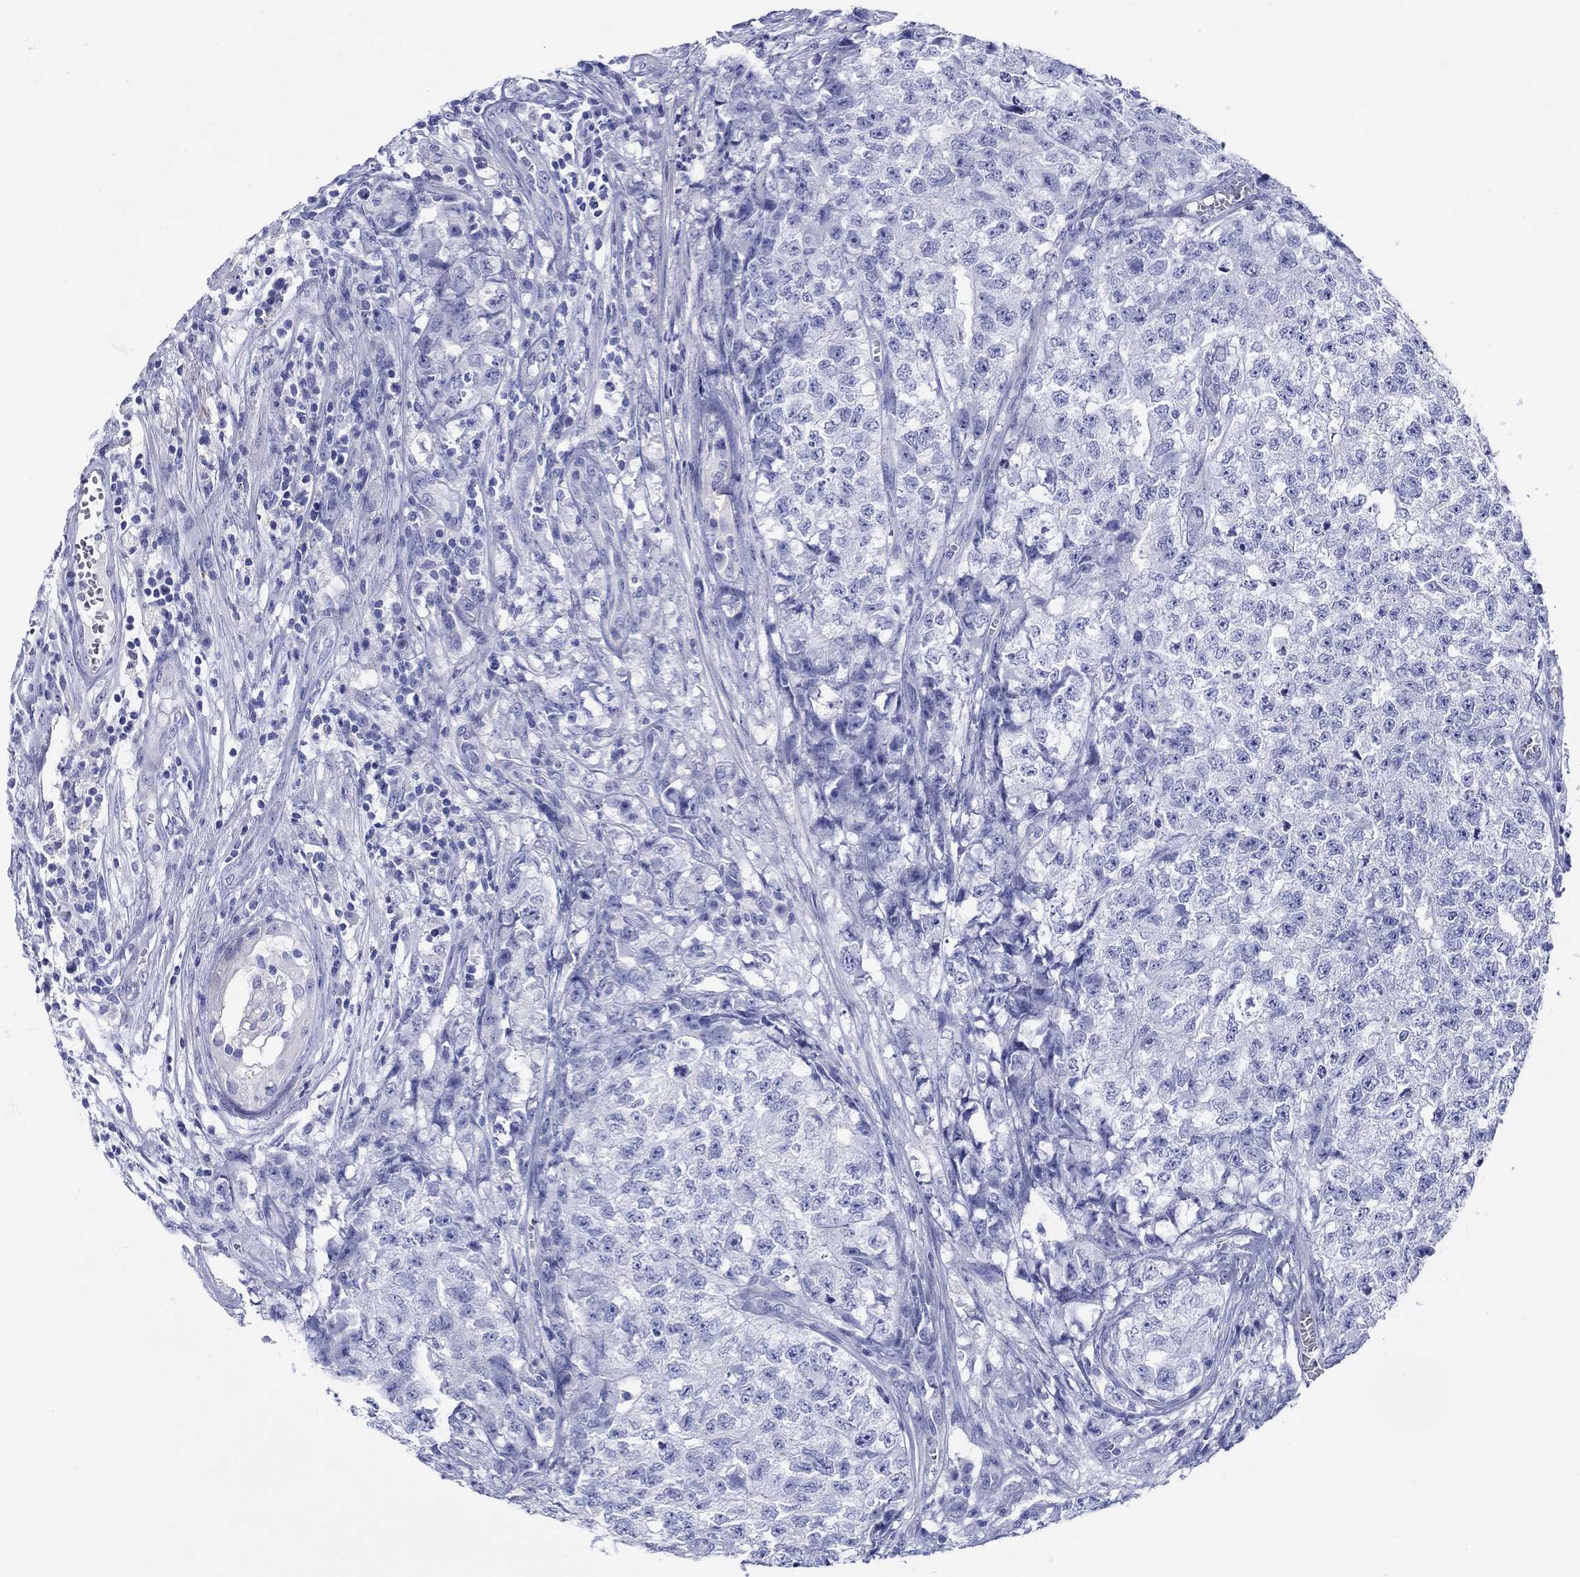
{"staining": {"intensity": "negative", "quantity": "none", "location": "none"}, "tissue": "testis cancer", "cell_type": "Tumor cells", "image_type": "cancer", "snomed": [{"axis": "morphology", "description": "Seminoma, NOS"}, {"axis": "morphology", "description": "Carcinoma, Embryonal, NOS"}, {"axis": "topography", "description": "Testis"}], "caption": "Immunohistochemical staining of human embryonal carcinoma (testis) shows no significant positivity in tumor cells. The staining was performed using DAB to visualize the protein expression in brown, while the nuclei were stained in blue with hematoxylin (Magnification: 20x).", "gene": "CRYGS", "patient": {"sex": "male", "age": 22}}